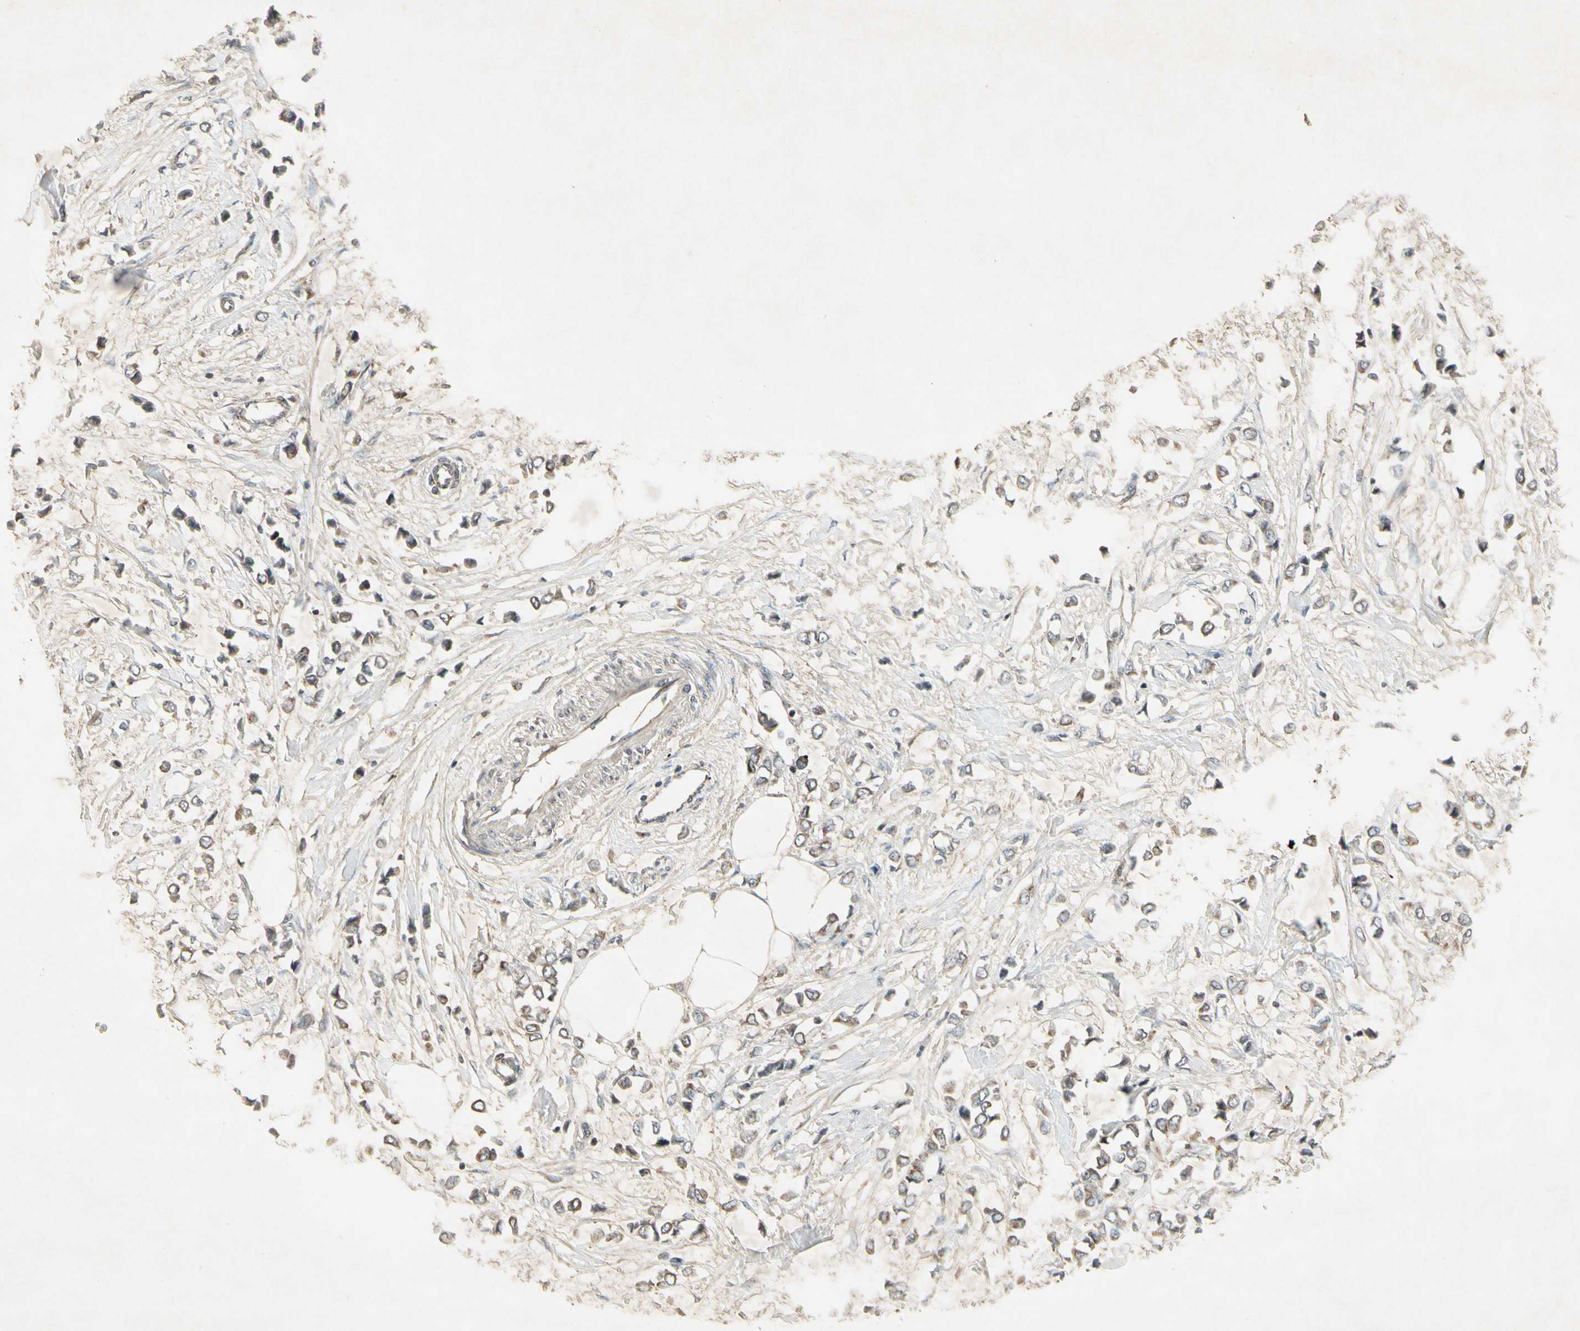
{"staining": {"intensity": "weak", "quantity": "<25%", "location": "cytoplasmic/membranous"}, "tissue": "breast cancer", "cell_type": "Tumor cells", "image_type": "cancer", "snomed": [{"axis": "morphology", "description": "Lobular carcinoma"}, {"axis": "topography", "description": "Breast"}], "caption": "This micrograph is of breast cancer (lobular carcinoma) stained with IHC to label a protein in brown with the nuclei are counter-stained blue. There is no staining in tumor cells.", "gene": "TEK", "patient": {"sex": "female", "age": 51}}